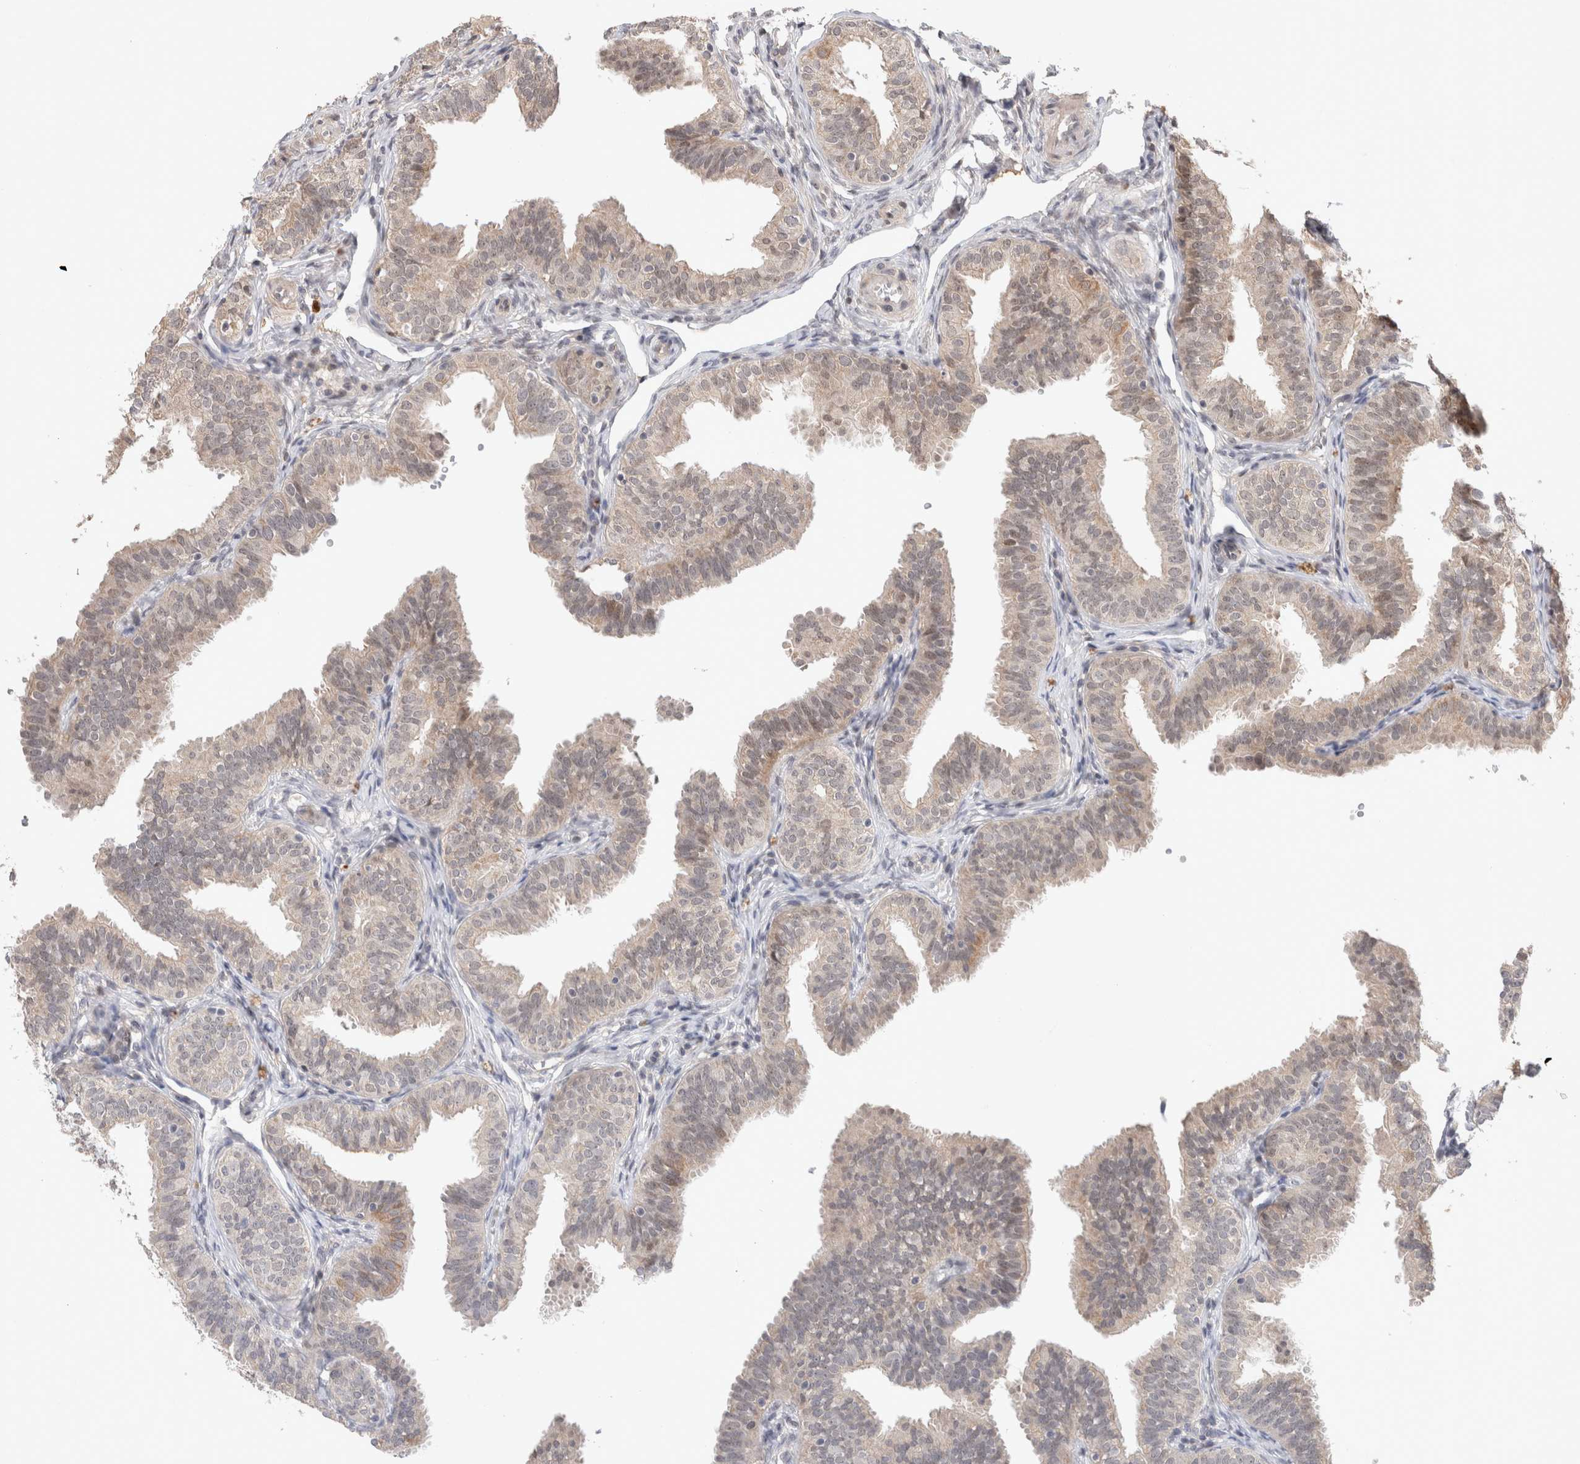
{"staining": {"intensity": "weak", "quantity": ">75%", "location": "cytoplasmic/membranous"}, "tissue": "fallopian tube", "cell_type": "Glandular cells", "image_type": "normal", "snomed": [{"axis": "morphology", "description": "Normal tissue, NOS"}, {"axis": "topography", "description": "Fallopian tube"}], "caption": "The photomicrograph demonstrates a brown stain indicating the presence of a protein in the cytoplasmic/membranous of glandular cells in fallopian tube.", "gene": "SYDE2", "patient": {"sex": "female", "age": 35}}